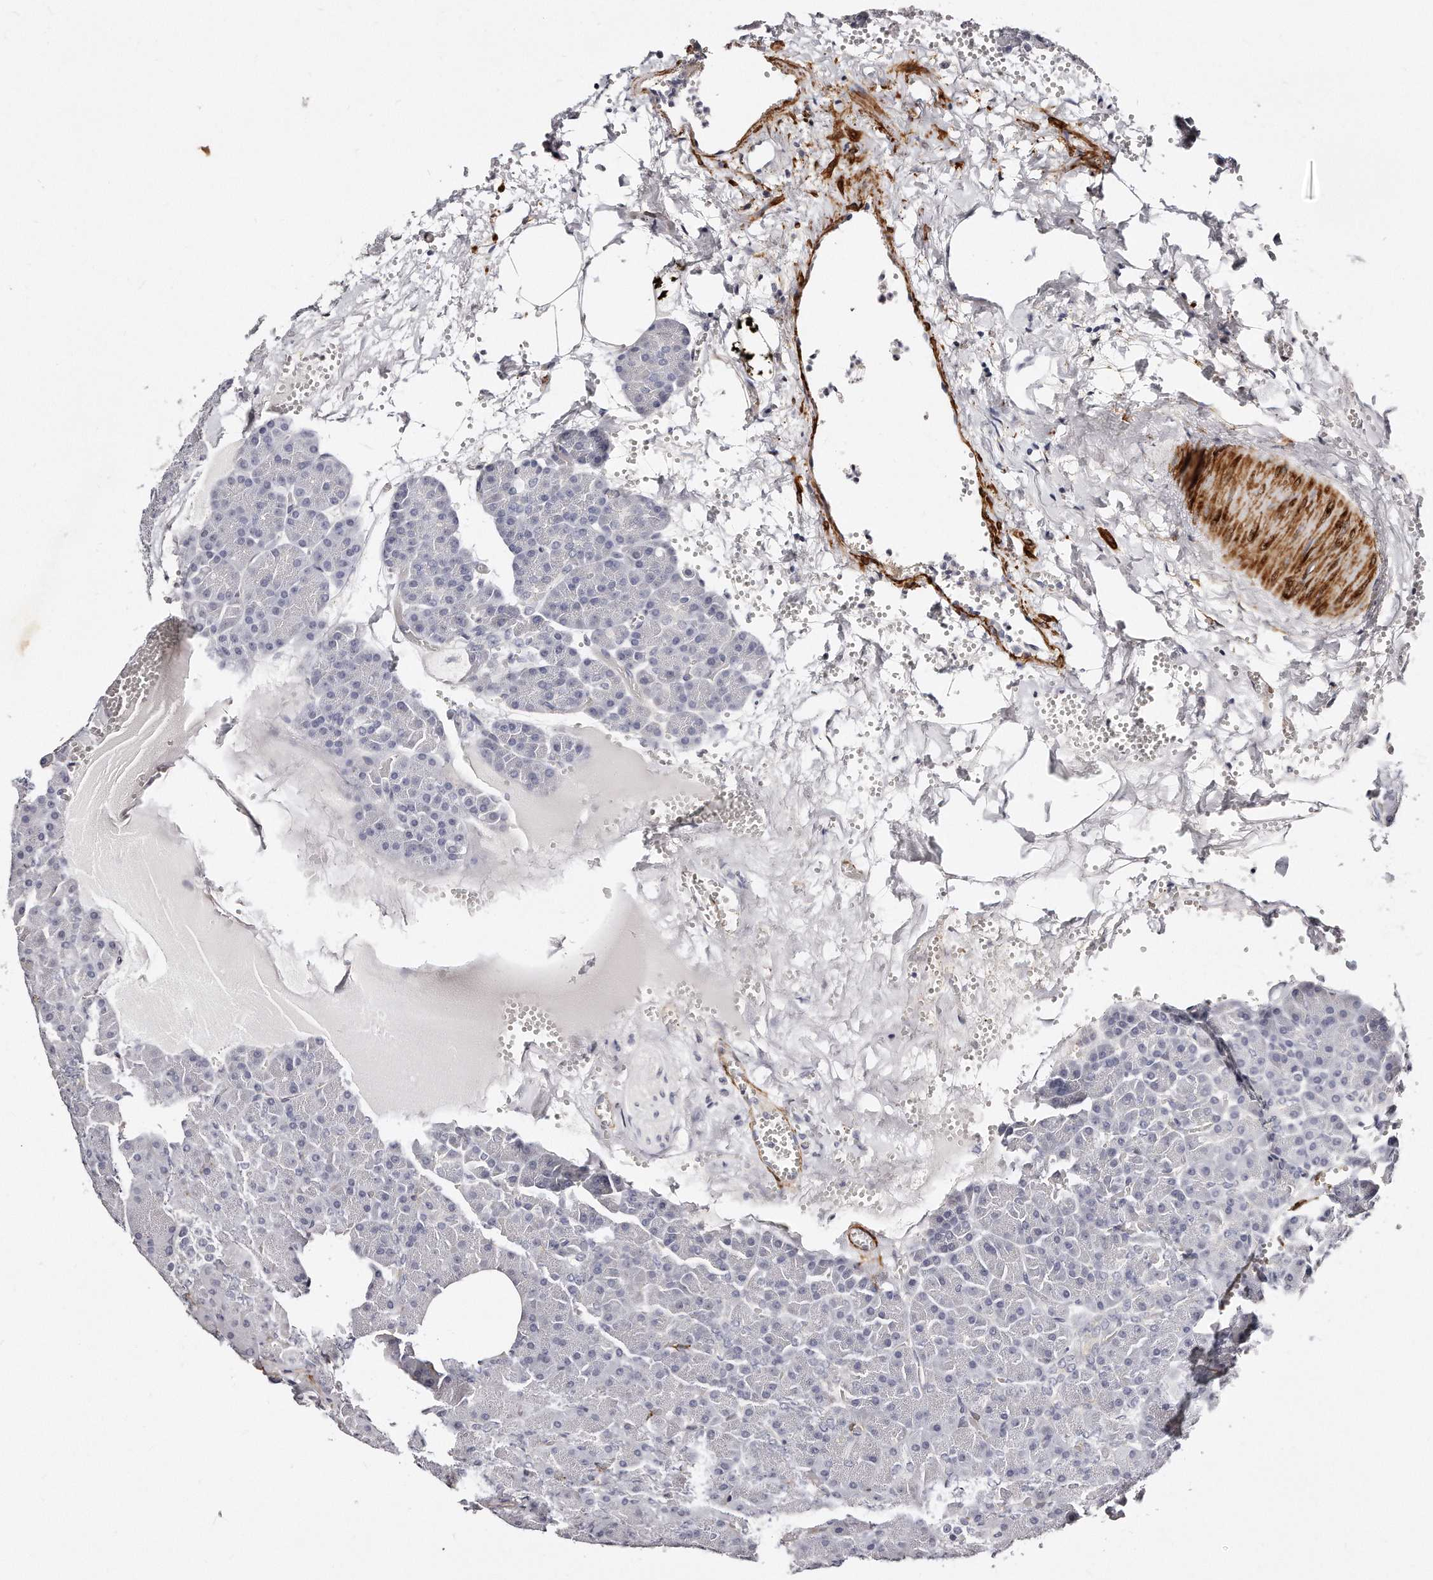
{"staining": {"intensity": "negative", "quantity": "none", "location": "none"}, "tissue": "pancreas", "cell_type": "Exocrine glandular cells", "image_type": "normal", "snomed": [{"axis": "morphology", "description": "Normal tissue, NOS"}, {"axis": "morphology", "description": "Carcinoid, malignant, NOS"}, {"axis": "topography", "description": "Pancreas"}], "caption": "A high-resolution image shows immunohistochemistry staining of benign pancreas, which reveals no significant positivity in exocrine glandular cells. (DAB immunohistochemistry visualized using brightfield microscopy, high magnification).", "gene": "LMOD1", "patient": {"sex": "female", "age": 35}}